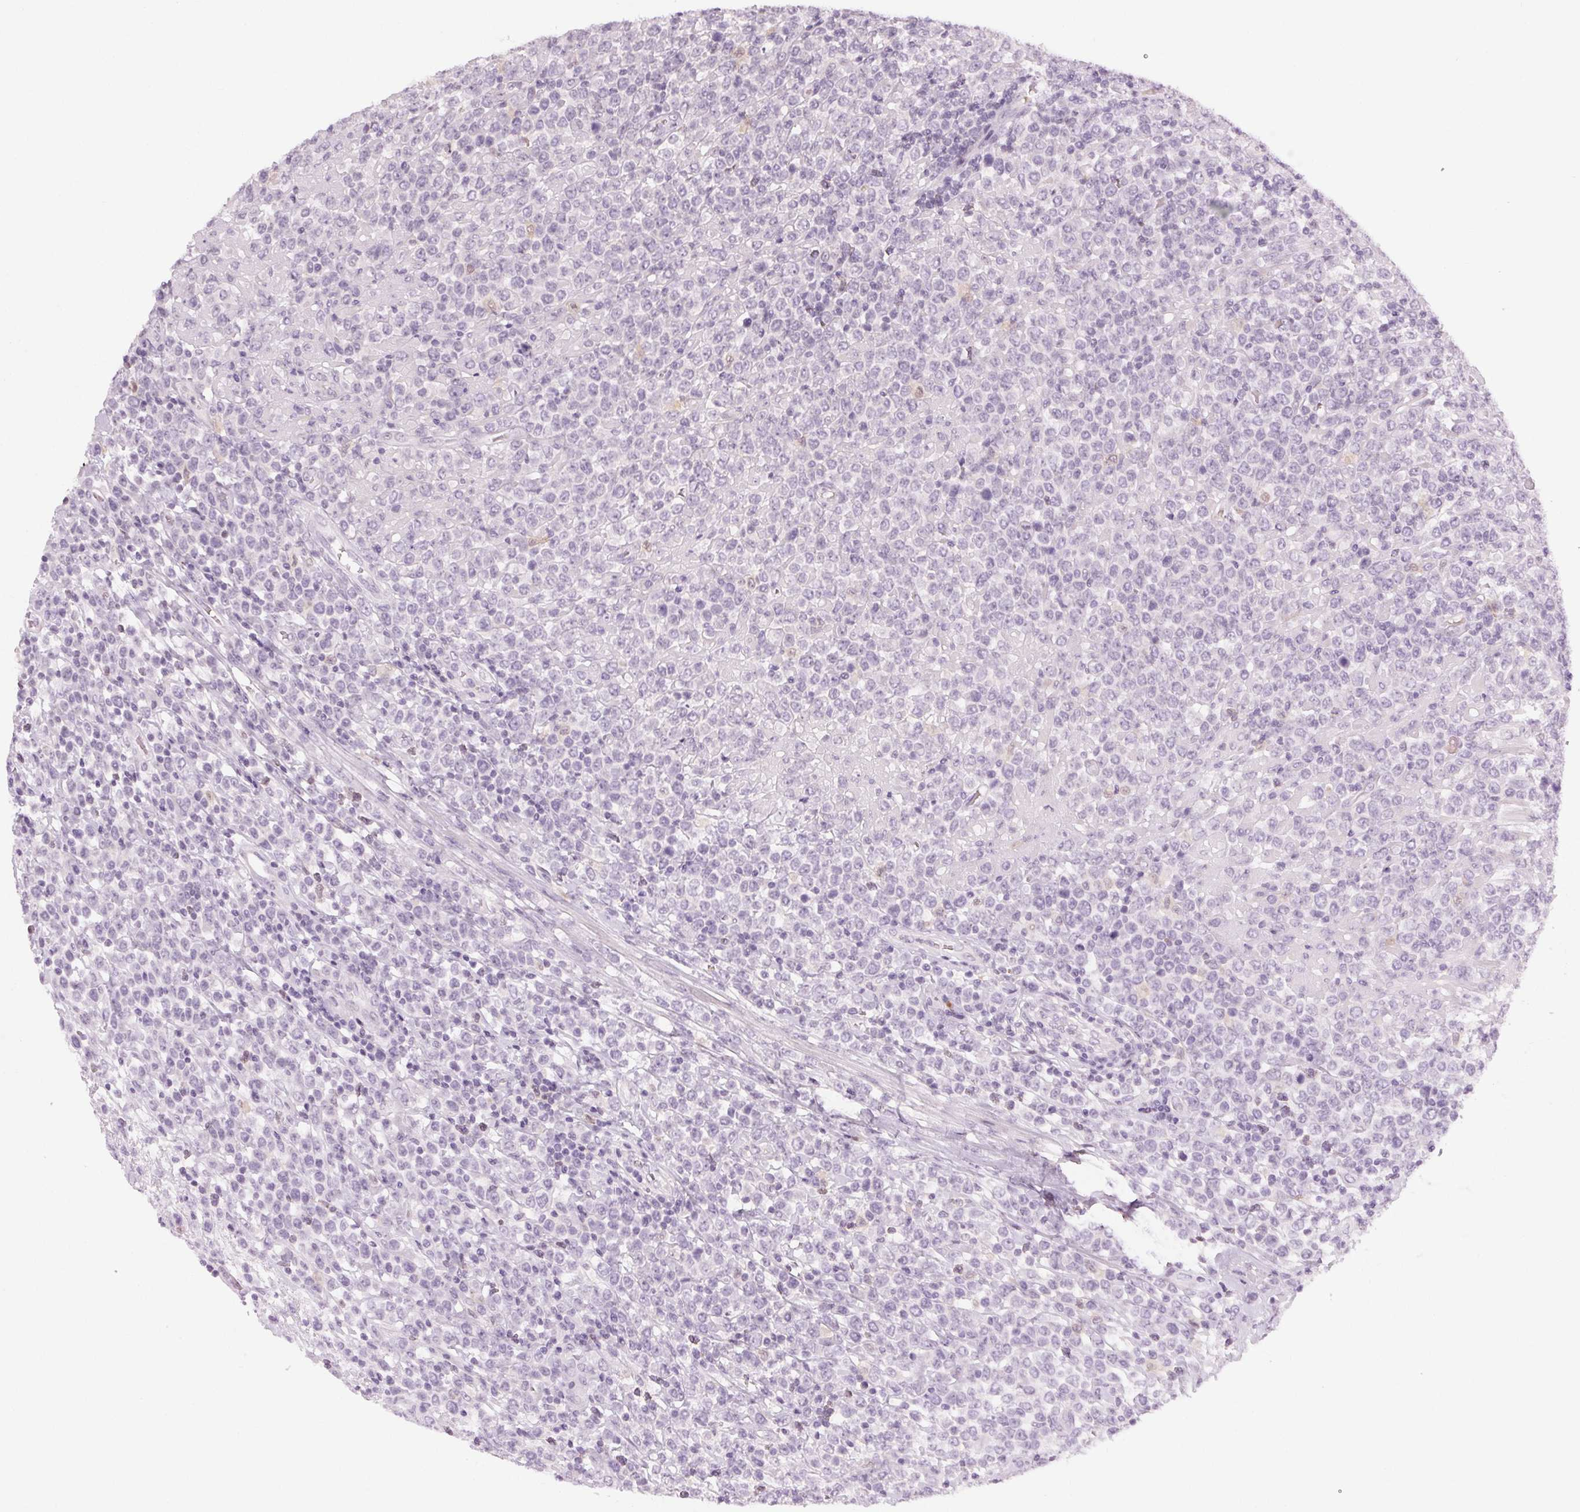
{"staining": {"intensity": "negative", "quantity": "none", "location": "none"}, "tissue": "lymphoma", "cell_type": "Tumor cells", "image_type": "cancer", "snomed": [{"axis": "morphology", "description": "Malignant lymphoma, non-Hodgkin's type, High grade"}, {"axis": "topography", "description": "Soft tissue"}], "caption": "This is an immunohistochemistry micrograph of high-grade malignant lymphoma, non-Hodgkin's type. There is no positivity in tumor cells.", "gene": "SLC6A19", "patient": {"sex": "female", "age": 56}}